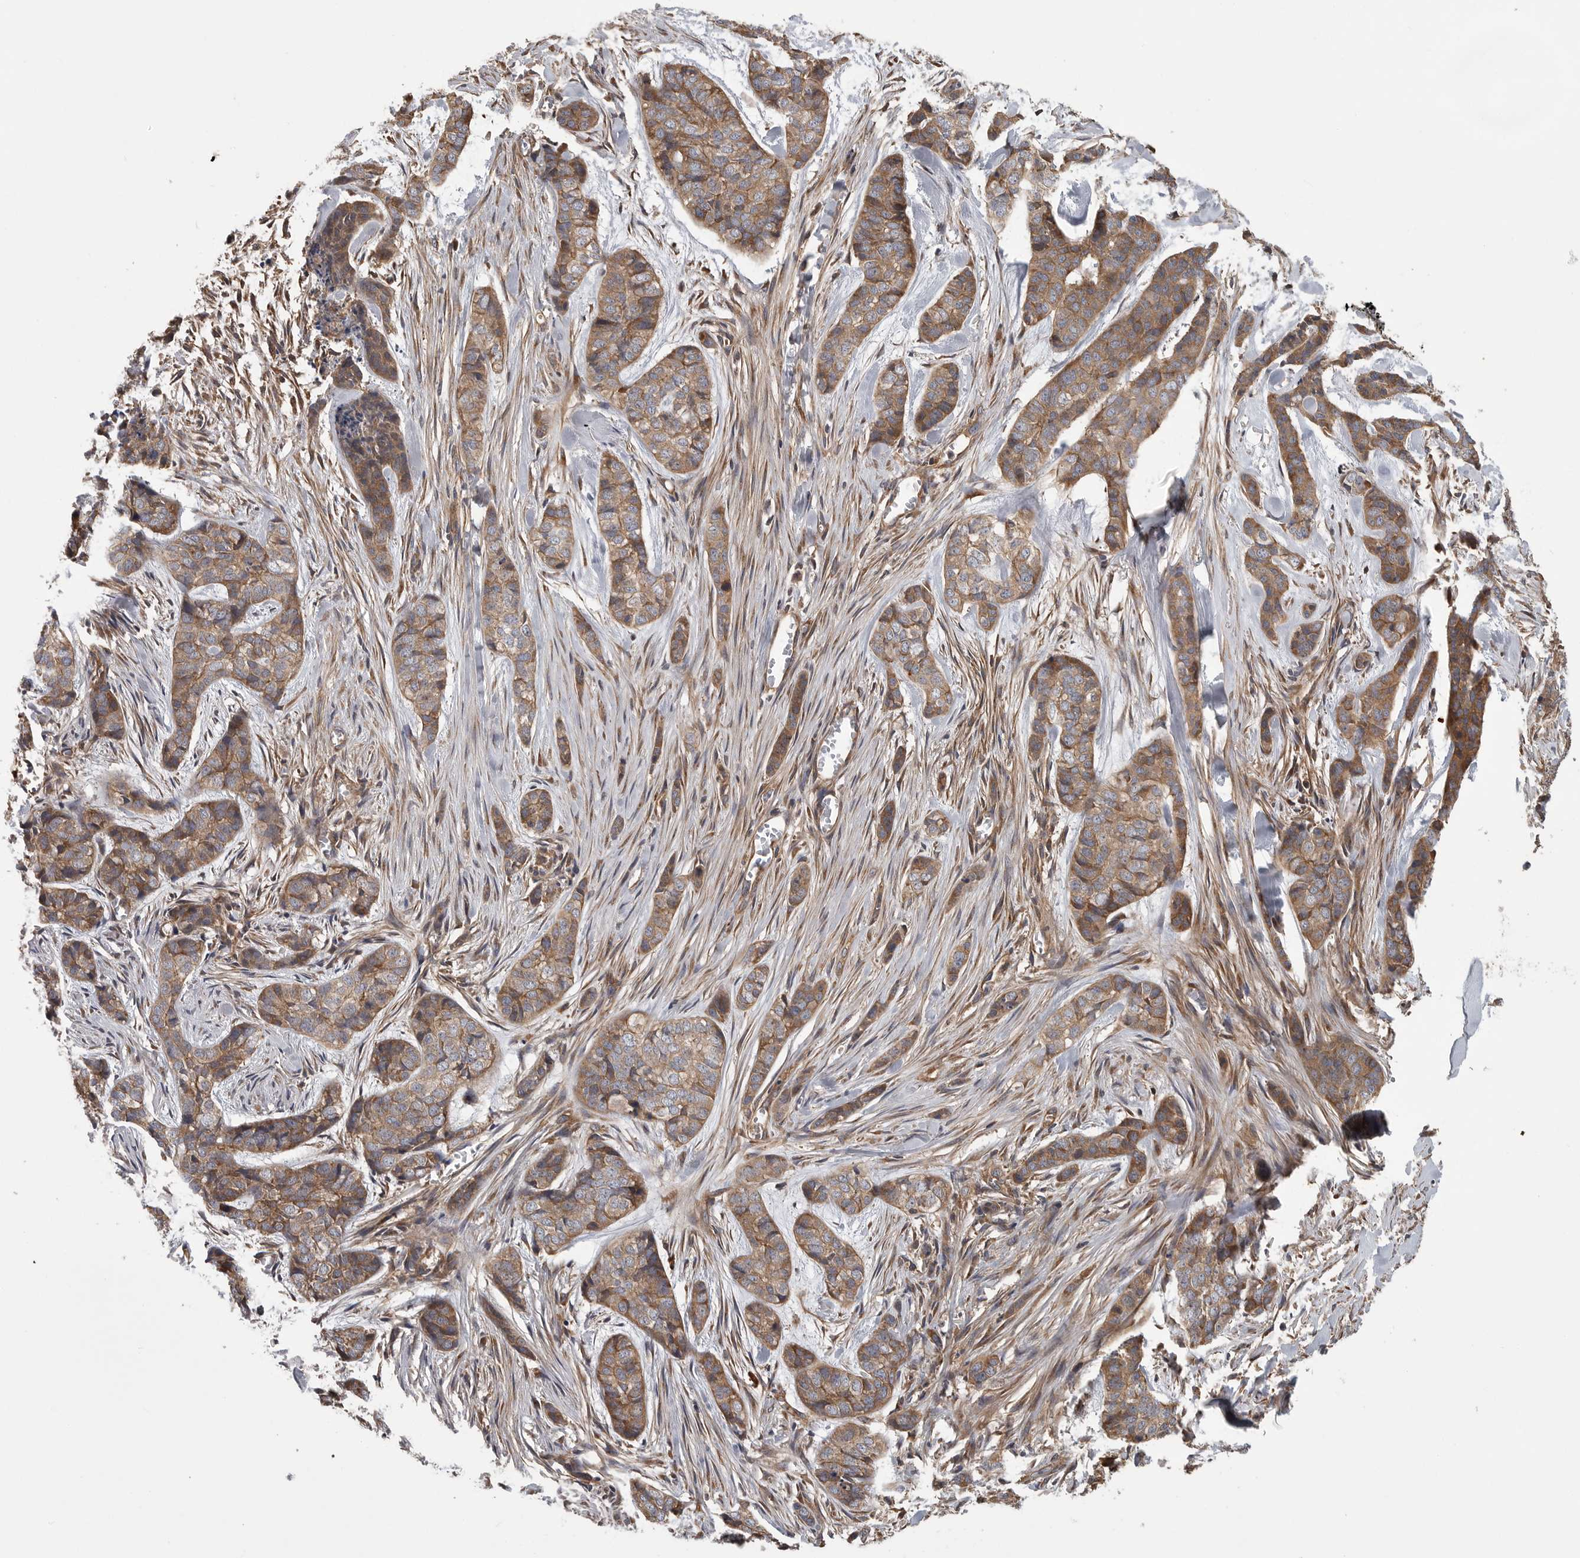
{"staining": {"intensity": "moderate", "quantity": ">75%", "location": "cytoplasmic/membranous"}, "tissue": "skin cancer", "cell_type": "Tumor cells", "image_type": "cancer", "snomed": [{"axis": "morphology", "description": "Basal cell carcinoma"}, {"axis": "topography", "description": "Skin"}], "caption": "IHC micrograph of neoplastic tissue: basal cell carcinoma (skin) stained using immunohistochemistry shows medium levels of moderate protein expression localized specifically in the cytoplasmic/membranous of tumor cells, appearing as a cytoplasmic/membranous brown color.", "gene": "OXR1", "patient": {"sex": "female", "age": 64}}